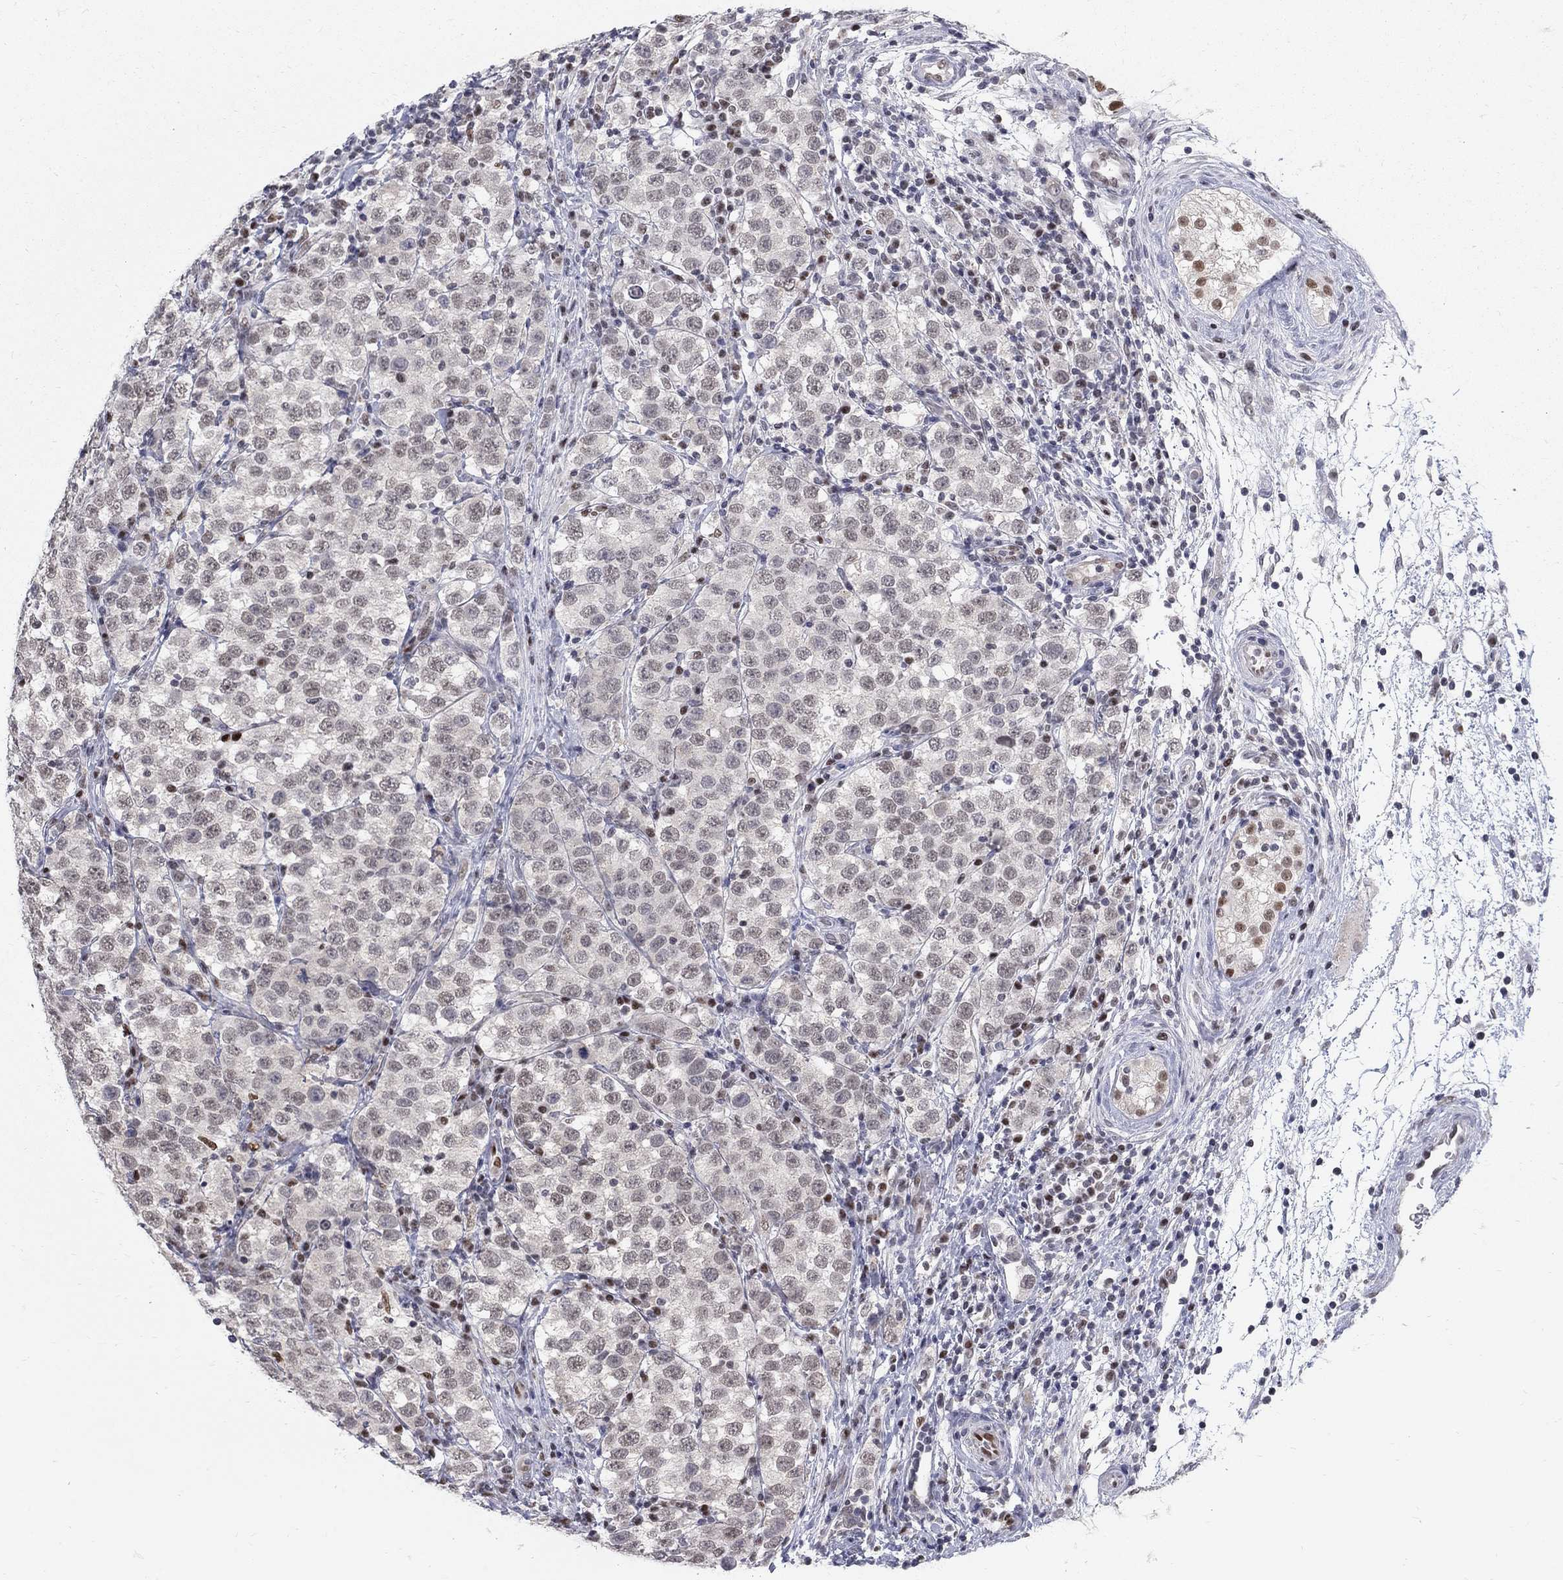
{"staining": {"intensity": "negative", "quantity": "none", "location": "none"}, "tissue": "testis cancer", "cell_type": "Tumor cells", "image_type": "cancer", "snomed": [{"axis": "morphology", "description": "Seminoma, NOS"}, {"axis": "topography", "description": "Testis"}], "caption": "Immunohistochemistry (IHC) of human testis cancer shows no staining in tumor cells.", "gene": "GCFC2", "patient": {"sex": "male", "age": 34}}